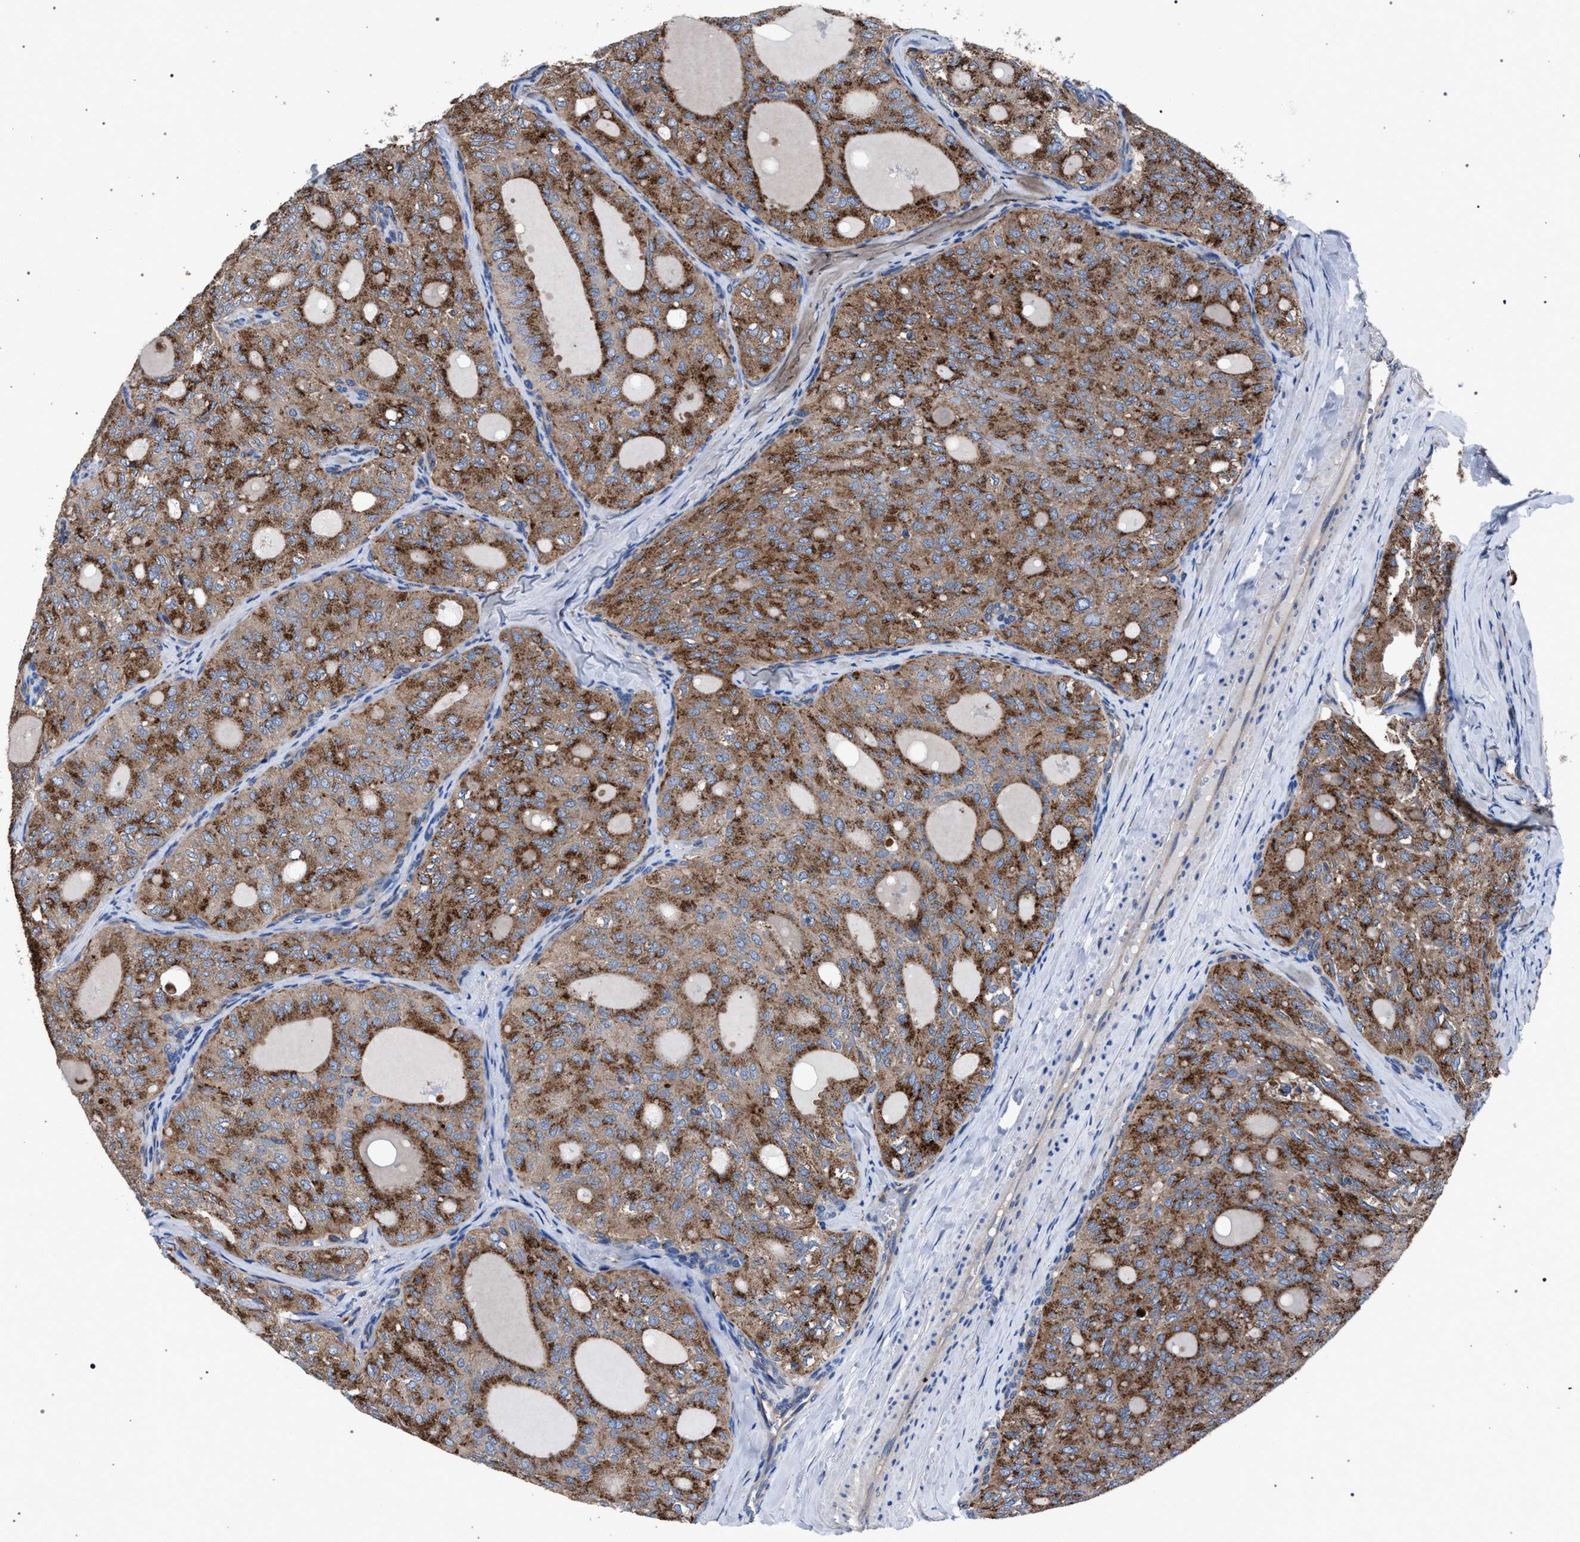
{"staining": {"intensity": "strong", "quantity": ">75%", "location": "cytoplasmic/membranous"}, "tissue": "thyroid cancer", "cell_type": "Tumor cells", "image_type": "cancer", "snomed": [{"axis": "morphology", "description": "Follicular adenoma carcinoma, NOS"}, {"axis": "topography", "description": "Thyroid gland"}], "caption": "Thyroid cancer (follicular adenoma carcinoma) stained with a brown dye displays strong cytoplasmic/membranous positive expression in approximately >75% of tumor cells.", "gene": "ATP6V0A1", "patient": {"sex": "male", "age": 75}}